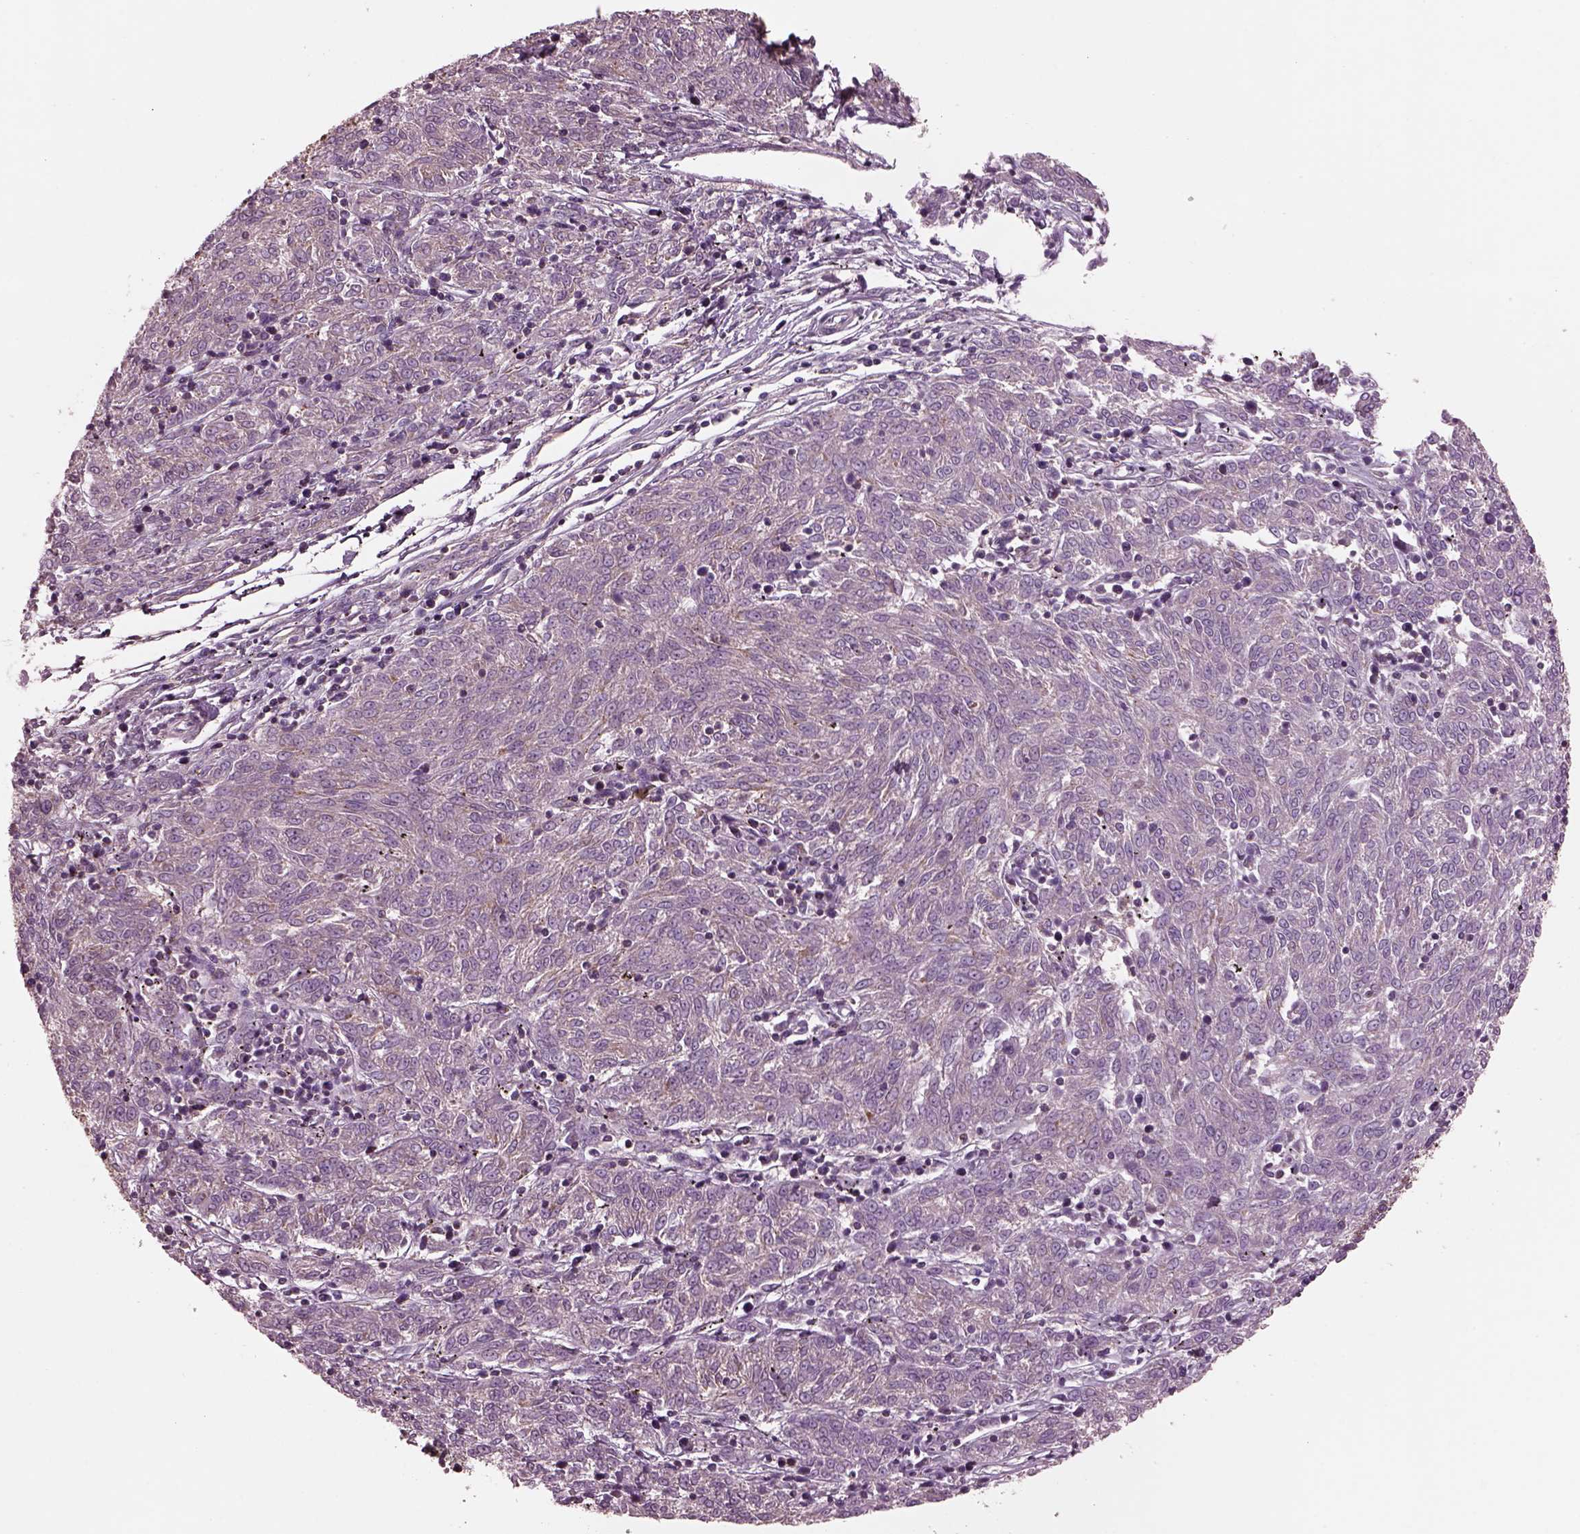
{"staining": {"intensity": "negative", "quantity": "none", "location": "none"}, "tissue": "melanoma", "cell_type": "Tumor cells", "image_type": "cancer", "snomed": [{"axis": "morphology", "description": "Malignant melanoma, NOS"}, {"axis": "topography", "description": "Skin"}], "caption": "A histopathology image of malignant melanoma stained for a protein demonstrates no brown staining in tumor cells.", "gene": "SRI", "patient": {"sex": "female", "age": 72}}